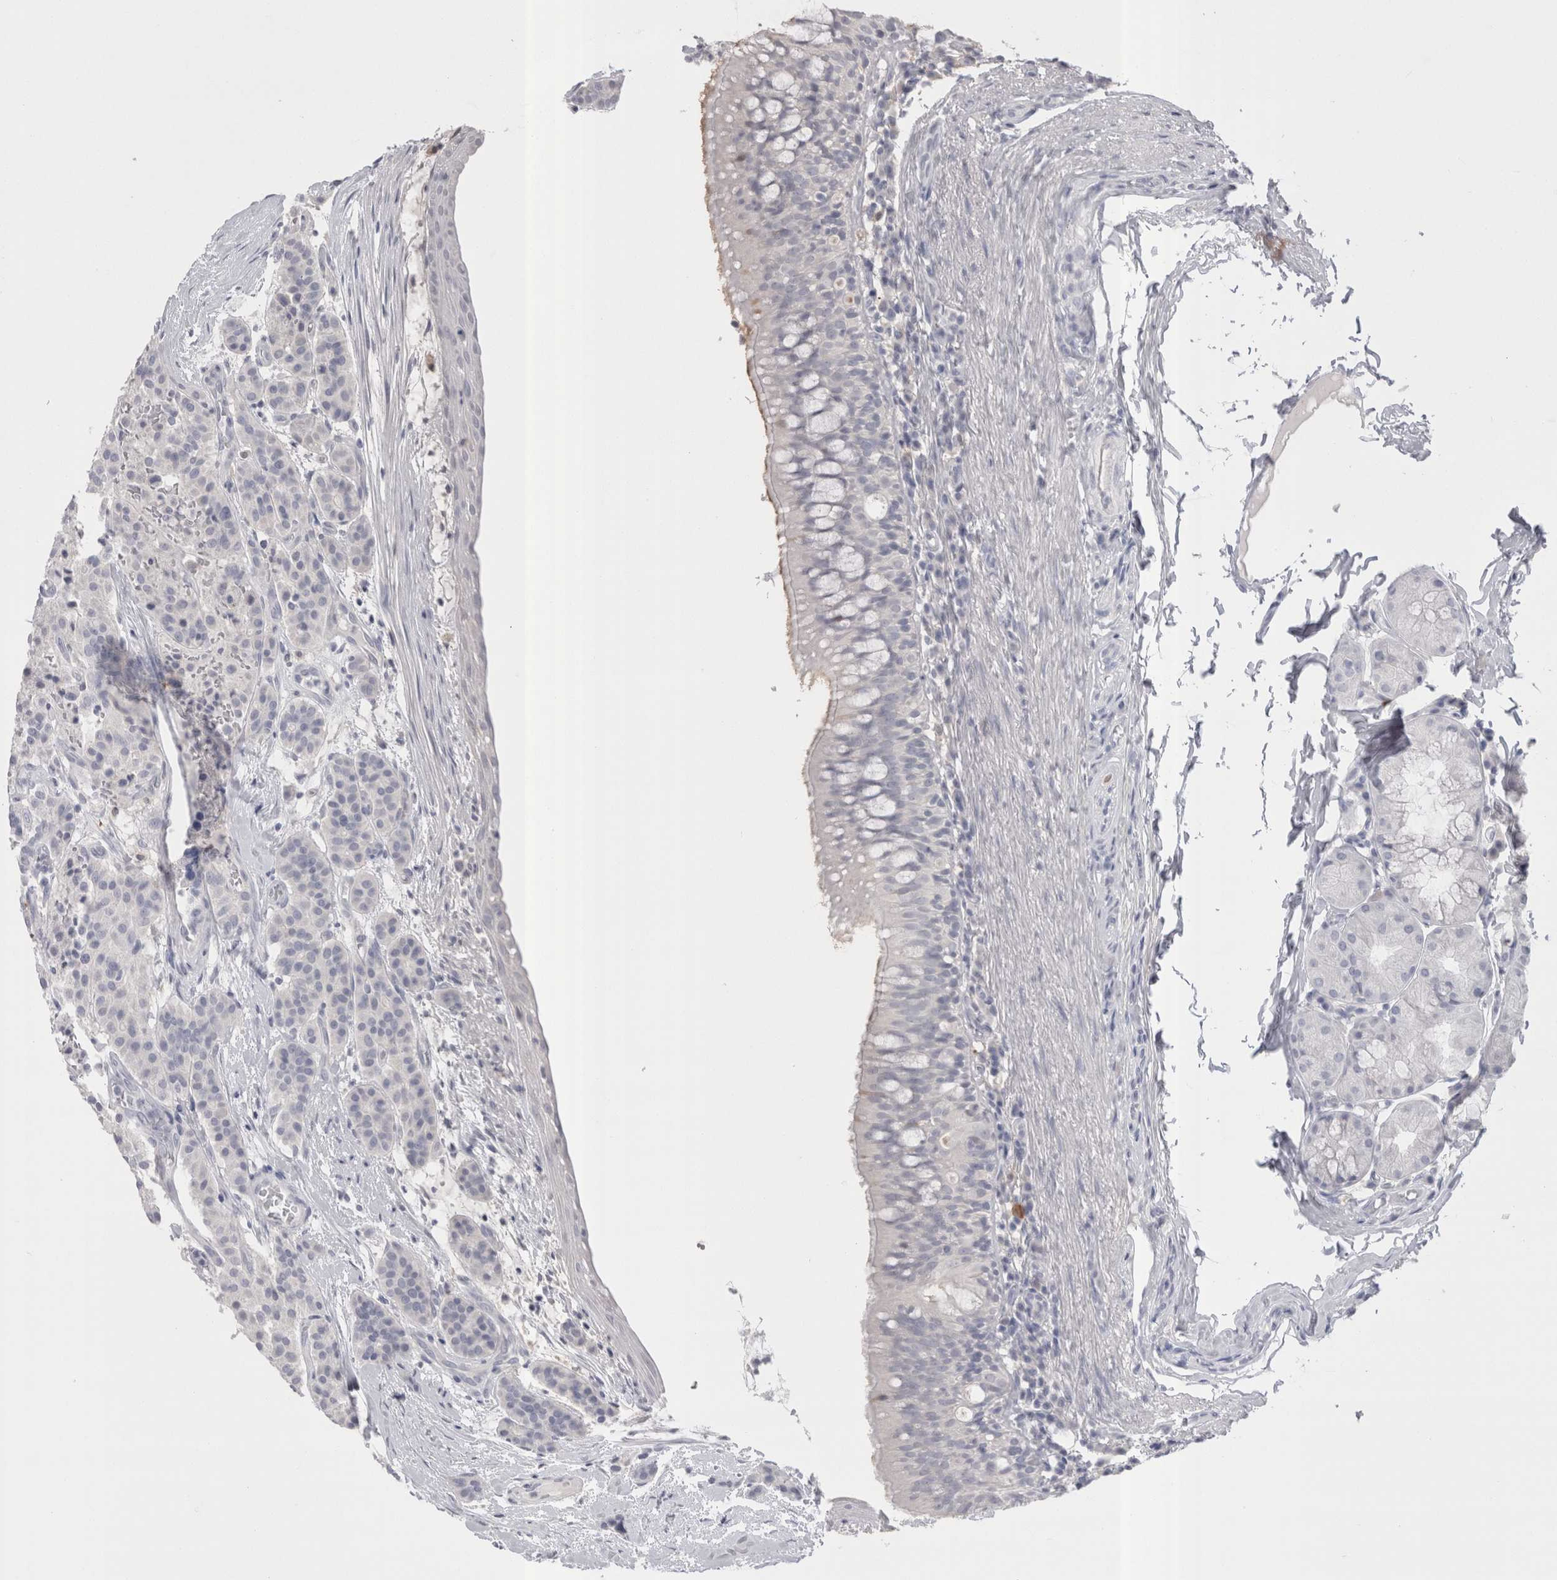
{"staining": {"intensity": "negative", "quantity": "none", "location": "none"}, "tissue": "carcinoid", "cell_type": "Tumor cells", "image_type": "cancer", "snomed": [{"axis": "morphology", "description": "Carcinoid, malignant, NOS"}, {"axis": "topography", "description": "Lung"}], "caption": "Immunohistochemical staining of human carcinoid (malignant) reveals no significant staining in tumor cells.", "gene": "SUCNR1", "patient": {"sex": "male", "age": 30}}